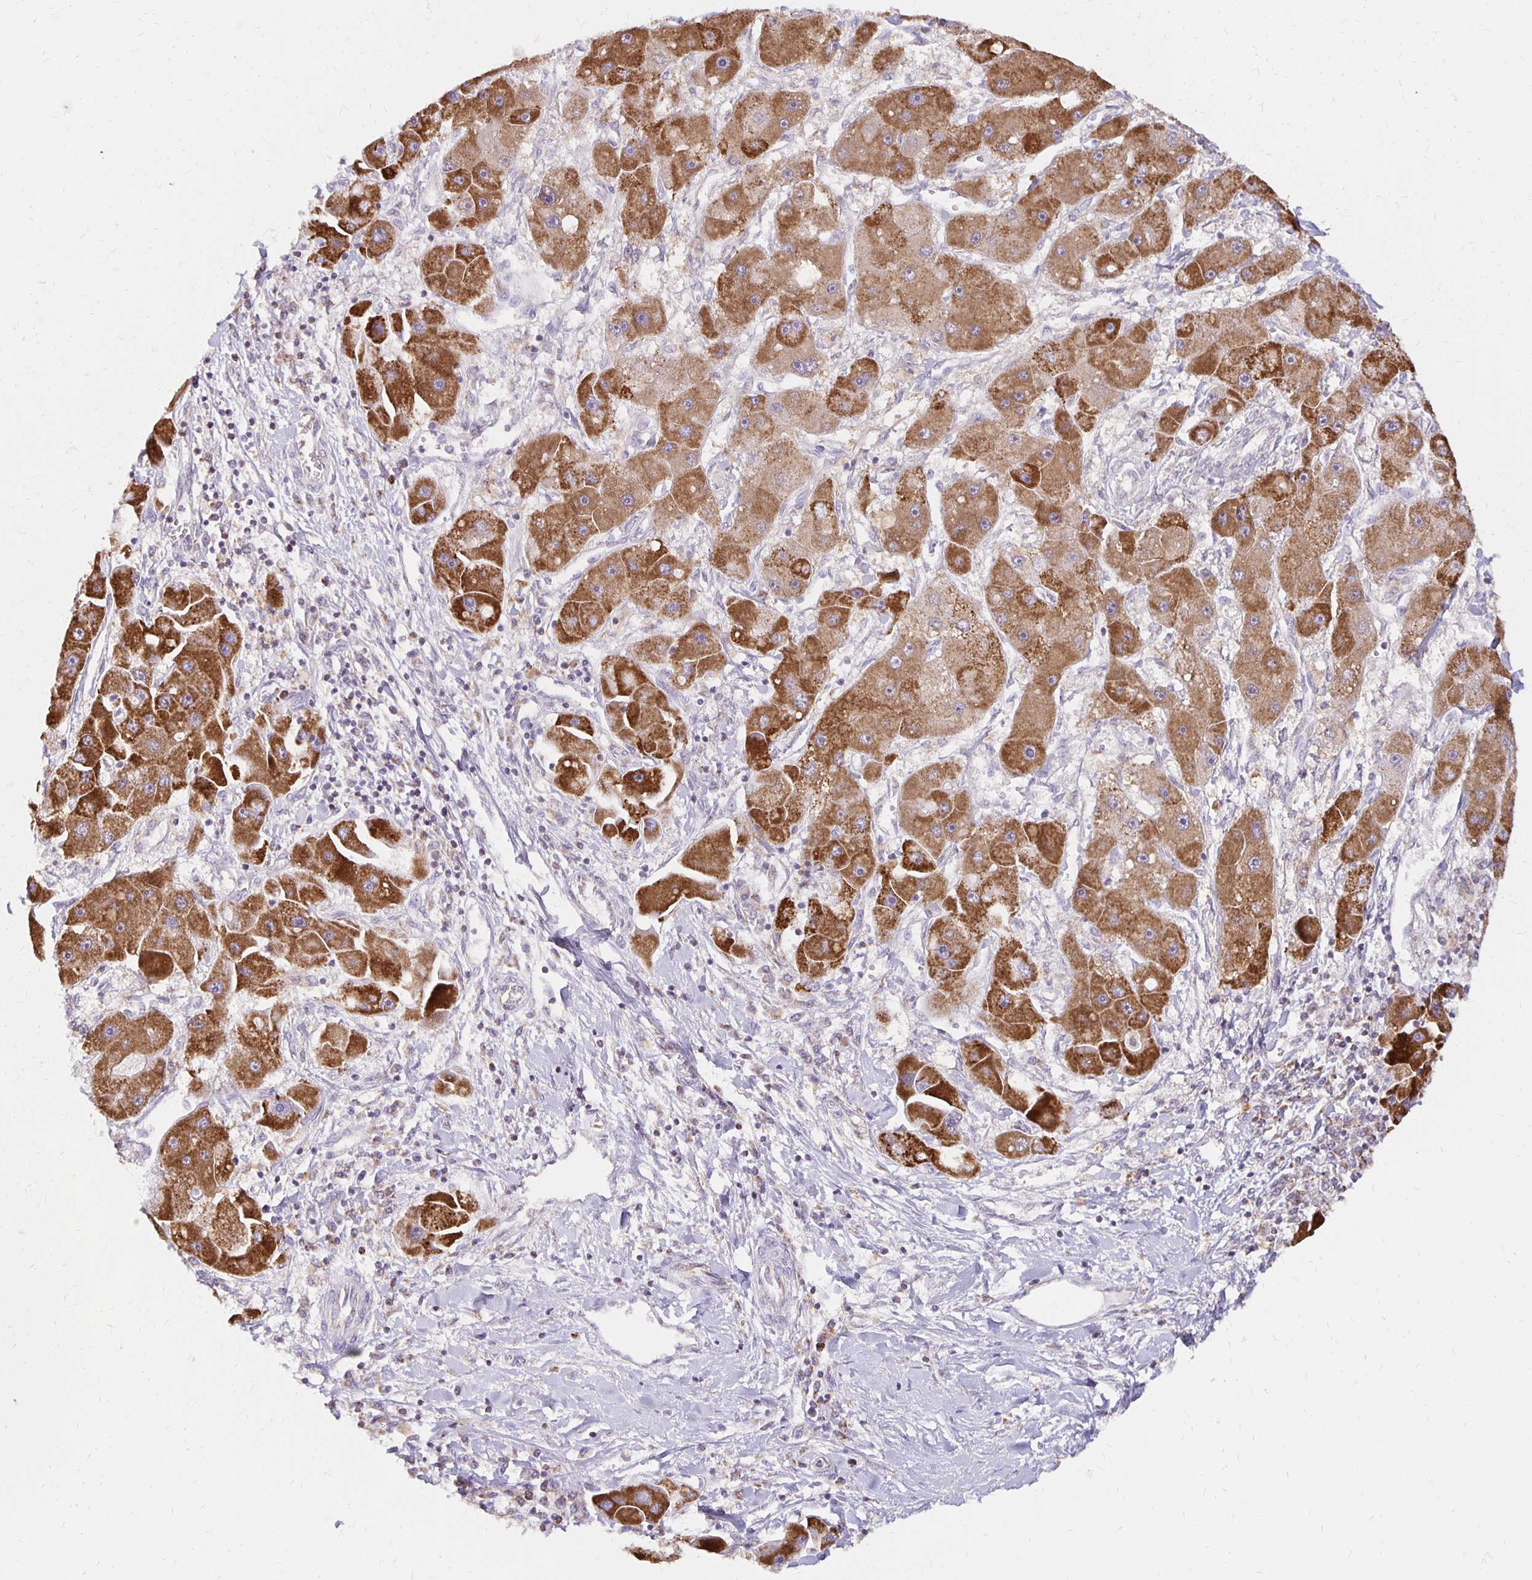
{"staining": {"intensity": "strong", "quantity": ">75%", "location": "cytoplasmic/membranous"}, "tissue": "liver cancer", "cell_type": "Tumor cells", "image_type": "cancer", "snomed": [{"axis": "morphology", "description": "Carcinoma, Hepatocellular, NOS"}, {"axis": "topography", "description": "Liver"}], "caption": "Brown immunohistochemical staining in human liver cancer (hepatocellular carcinoma) shows strong cytoplasmic/membranous positivity in approximately >75% of tumor cells.", "gene": "IER3", "patient": {"sex": "male", "age": 24}}